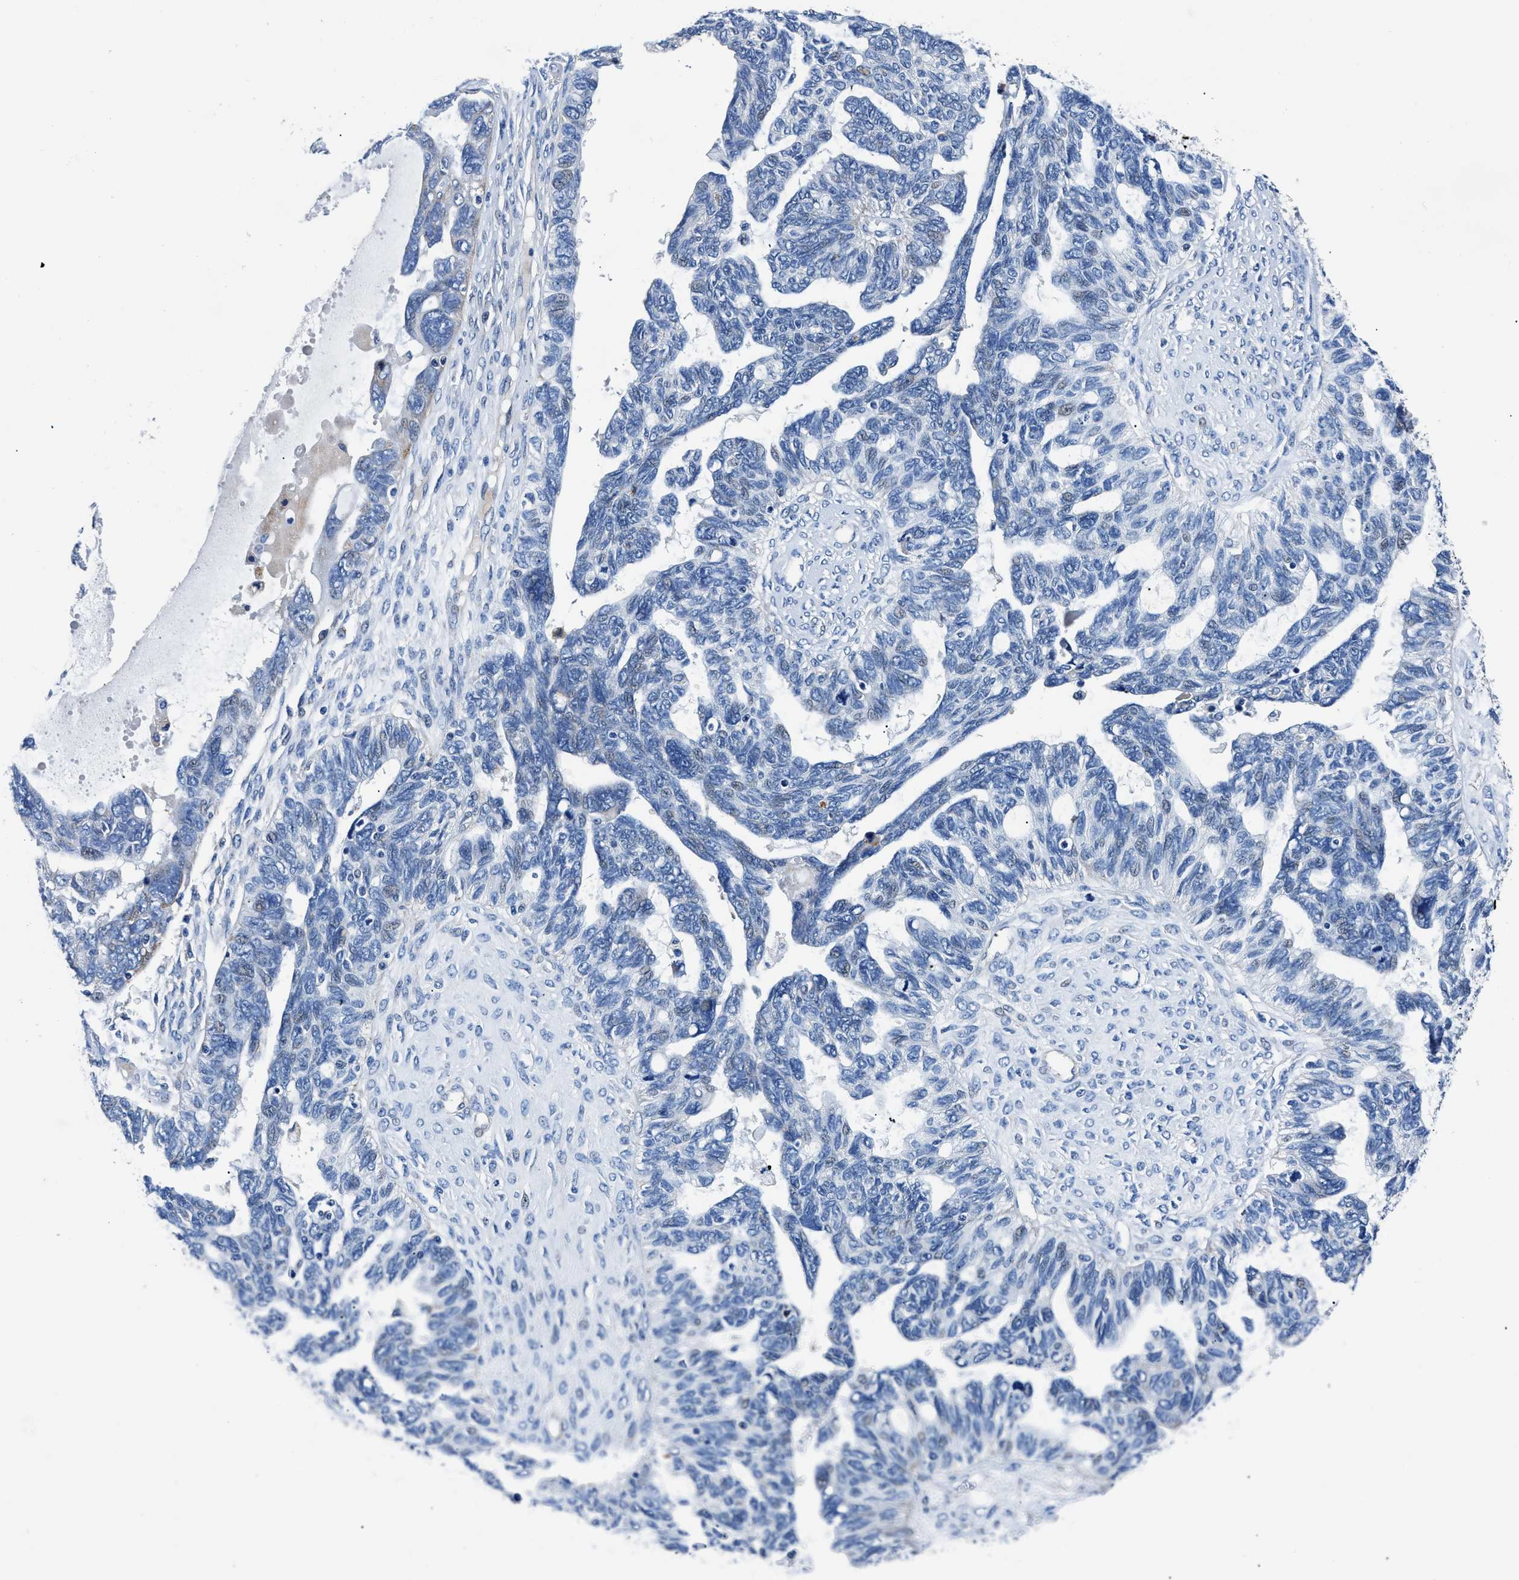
{"staining": {"intensity": "negative", "quantity": "none", "location": "none"}, "tissue": "ovarian cancer", "cell_type": "Tumor cells", "image_type": "cancer", "snomed": [{"axis": "morphology", "description": "Cystadenocarcinoma, serous, NOS"}, {"axis": "topography", "description": "Ovary"}], "caption": "DAB (3,3'-diaminobenzidine) immunohistochemical staining of ovarian cancer reveals no significant positivity in tumor cells. The staining is performed using DAB brown chromogen with nuclei counter-stained in using hematoxylin.", "gene": "DAG1", "patient": {"sex": "female", "age": 79}}